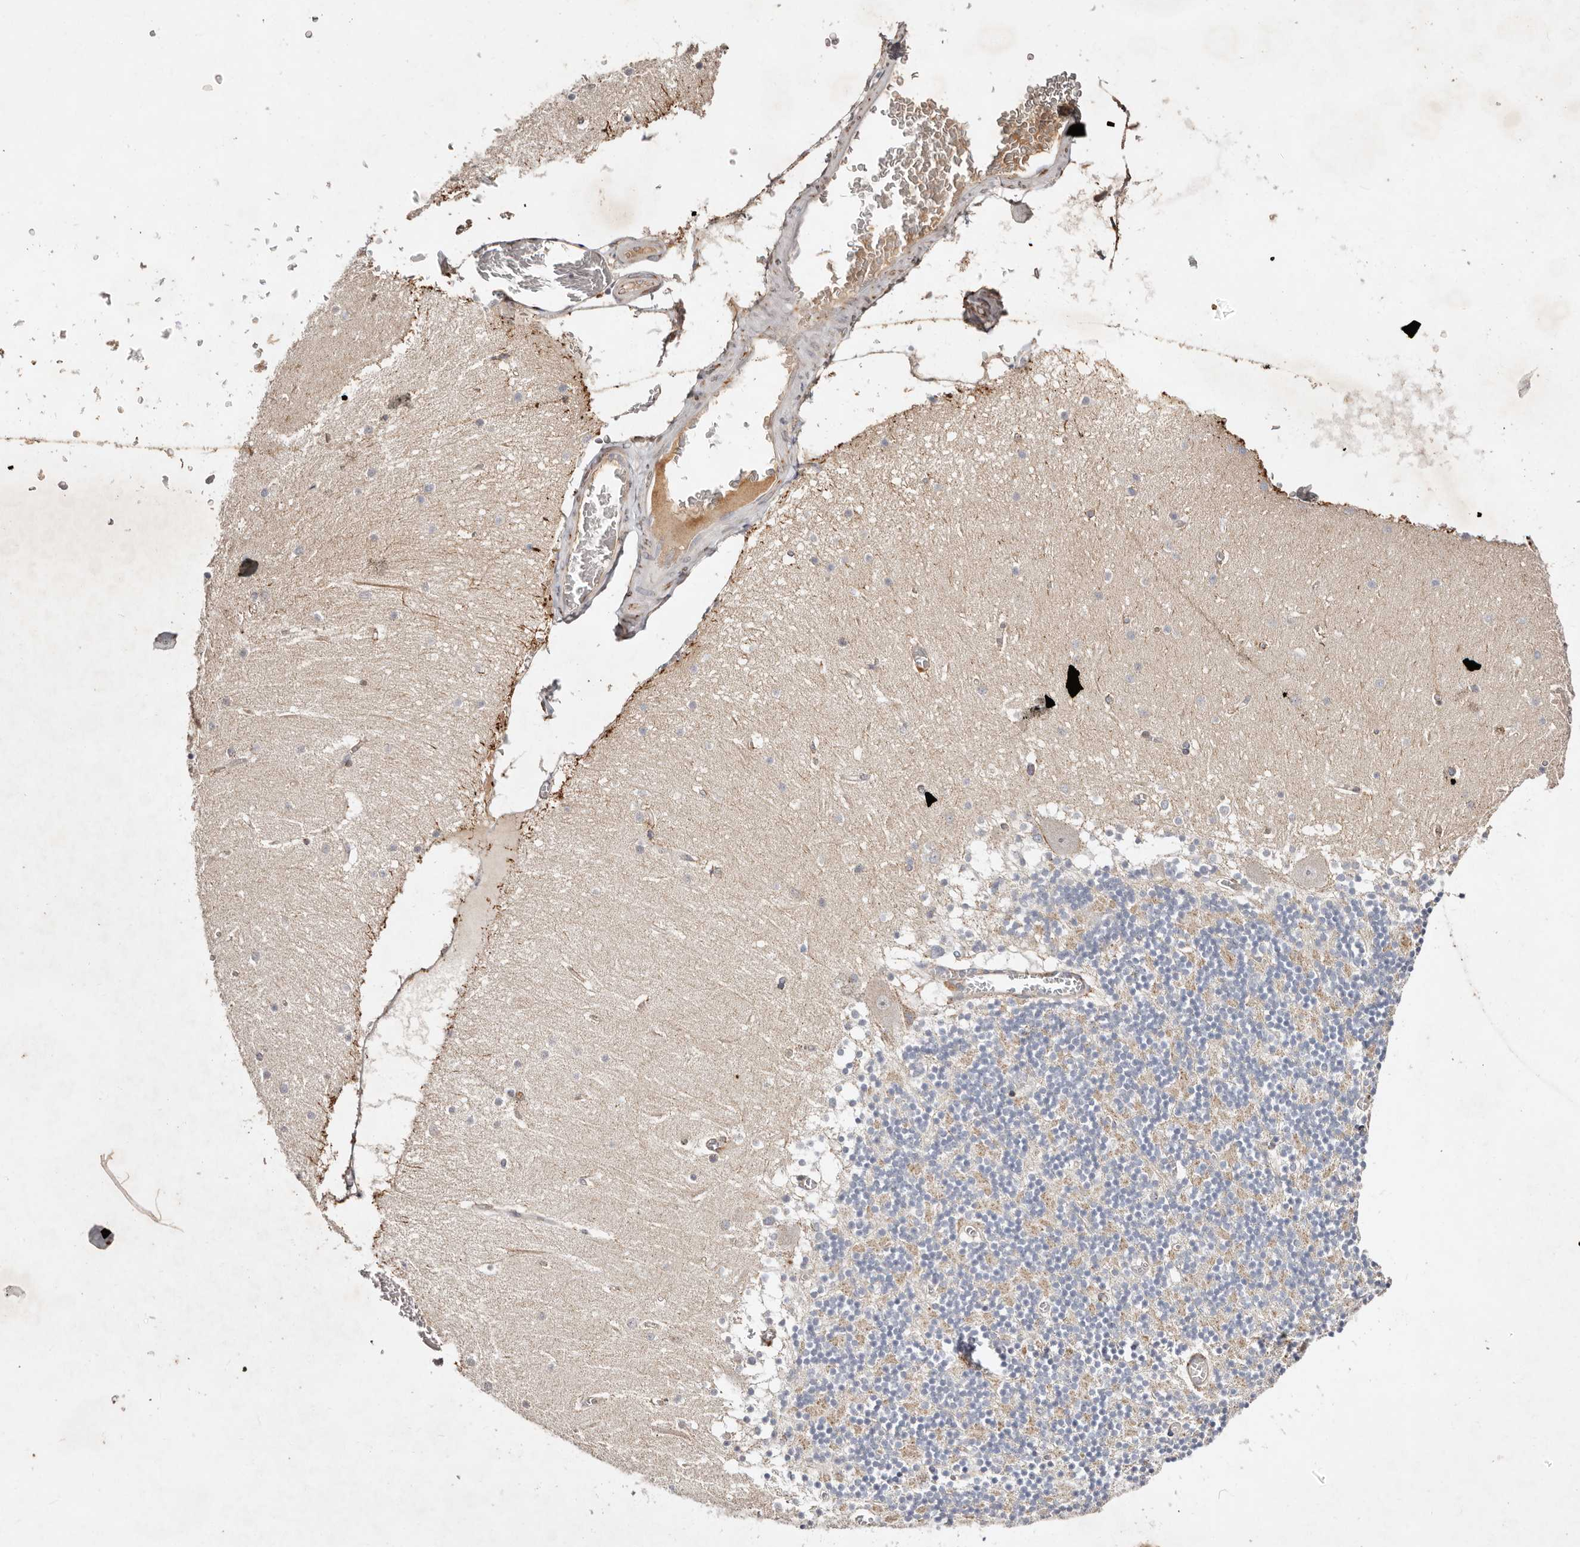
{"staining": {"intensity": "negative", "quantity": "none", "location": "none"}, "tissue": "cerebellum", "cell_type": "Cells in granular layer", "image_type": "normal", "snomed": [{"axis": "morphology", "description": "Normal tissue, NOS"}, {"axis": "topography", "description": "Cerebellum"}], "caption": "Cerebellum stained for a protein using immunohistochemistry exhibits no expression cells in granular layer.", "gene": "SERPINH1", "patient": {"sex": "female", "age": 28}}